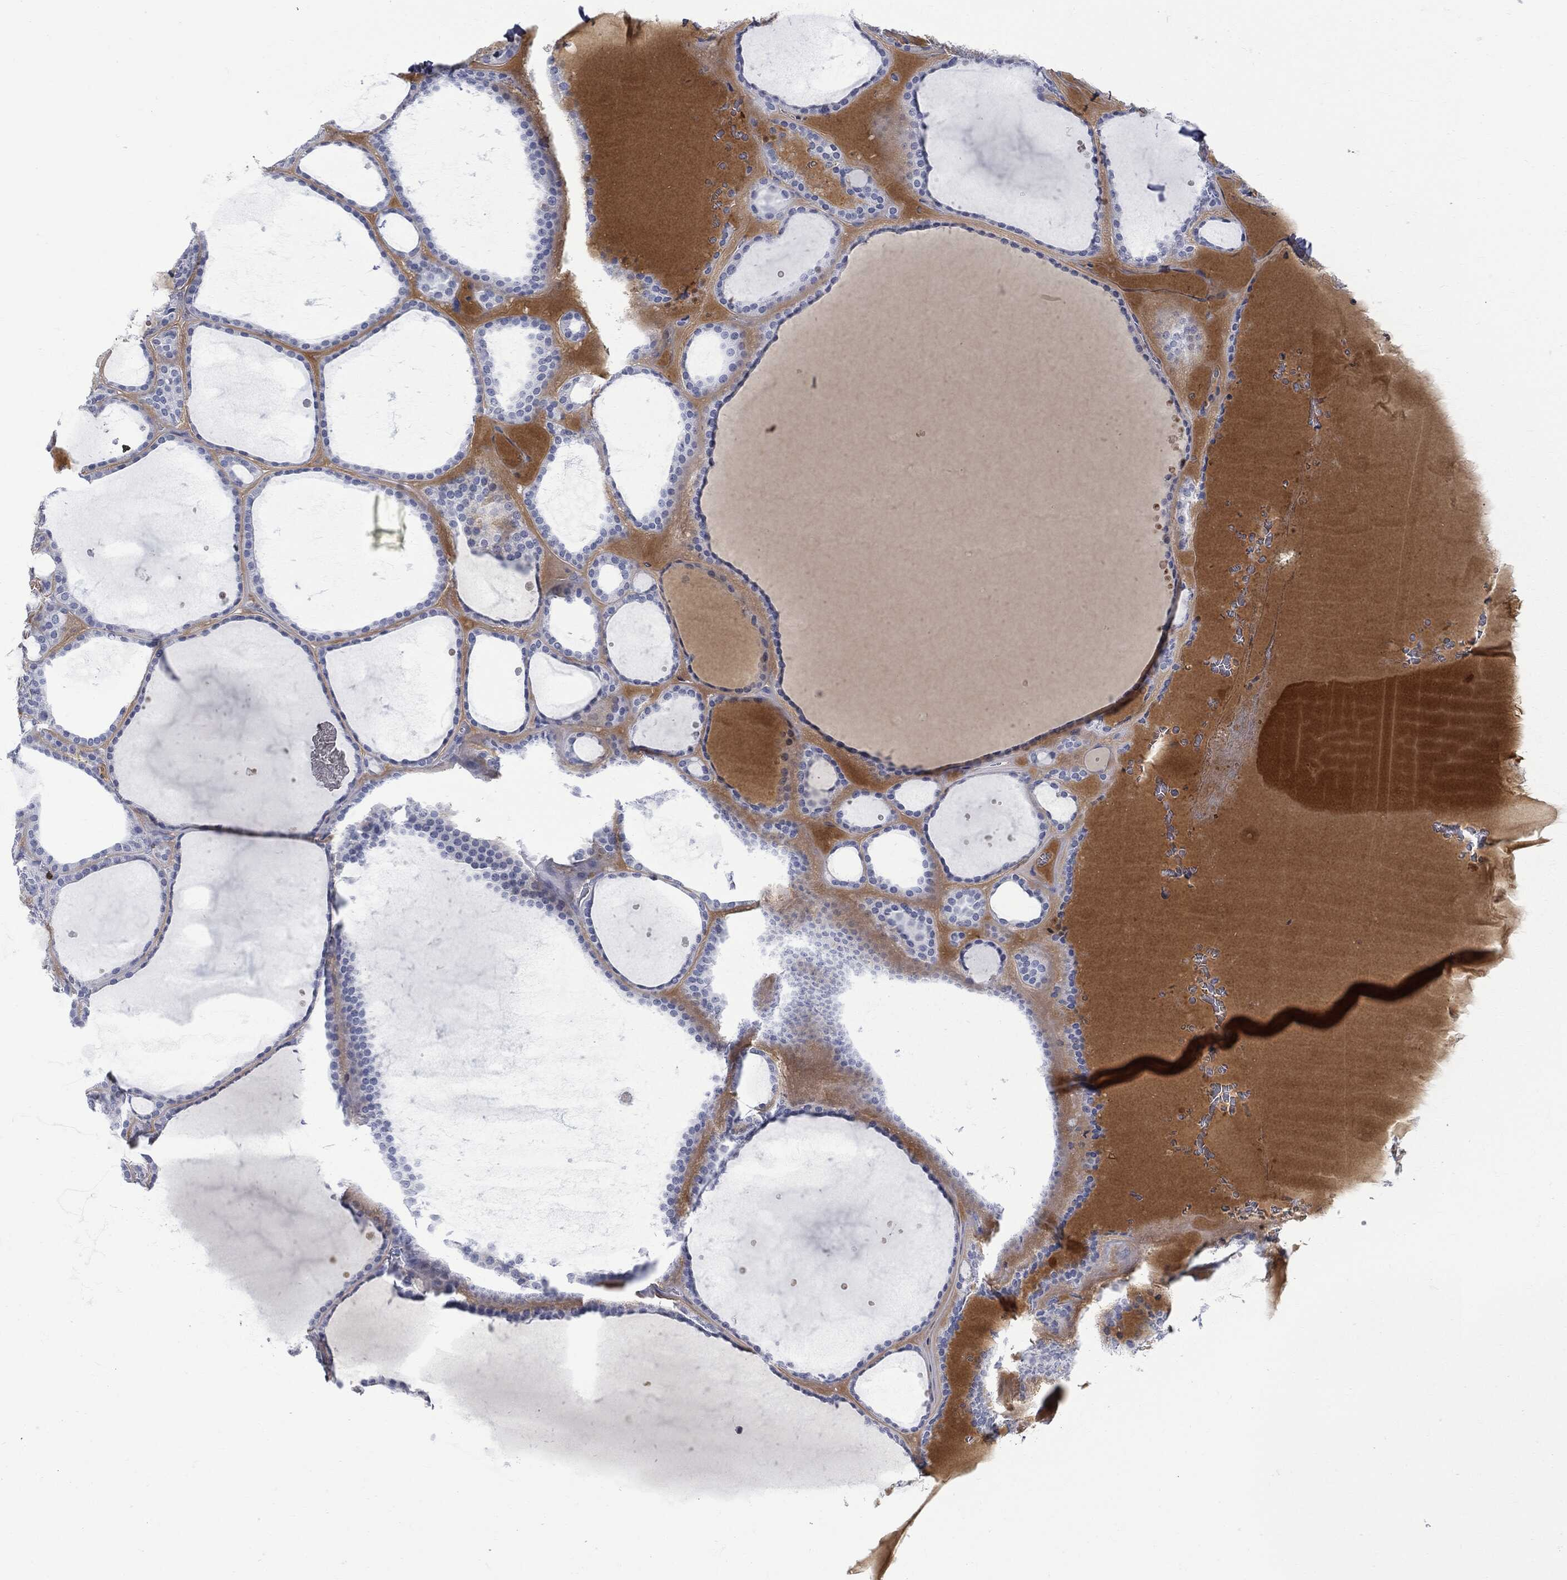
{"staining": {"intensity": "negative", "quantity": "none", "location": "none"}, "tissue": "thyroid gland", "cell_type": "Glandular cells", "image_type": "normal", "snomed": [{"axis": "morphology", "description": "Normal tissue, NOS"}, {"axis": "topography", "description": "Thyroid gland"}], "caption": "IHC of unremarkable human thyroid gland displays no expression in glandular cells. (DAB (3,3'-diaminobenzidine) immunohistochemistry (IHC), high magnification).", "gene": "BTK", "patient": {"sex": "male", "age": 63}}